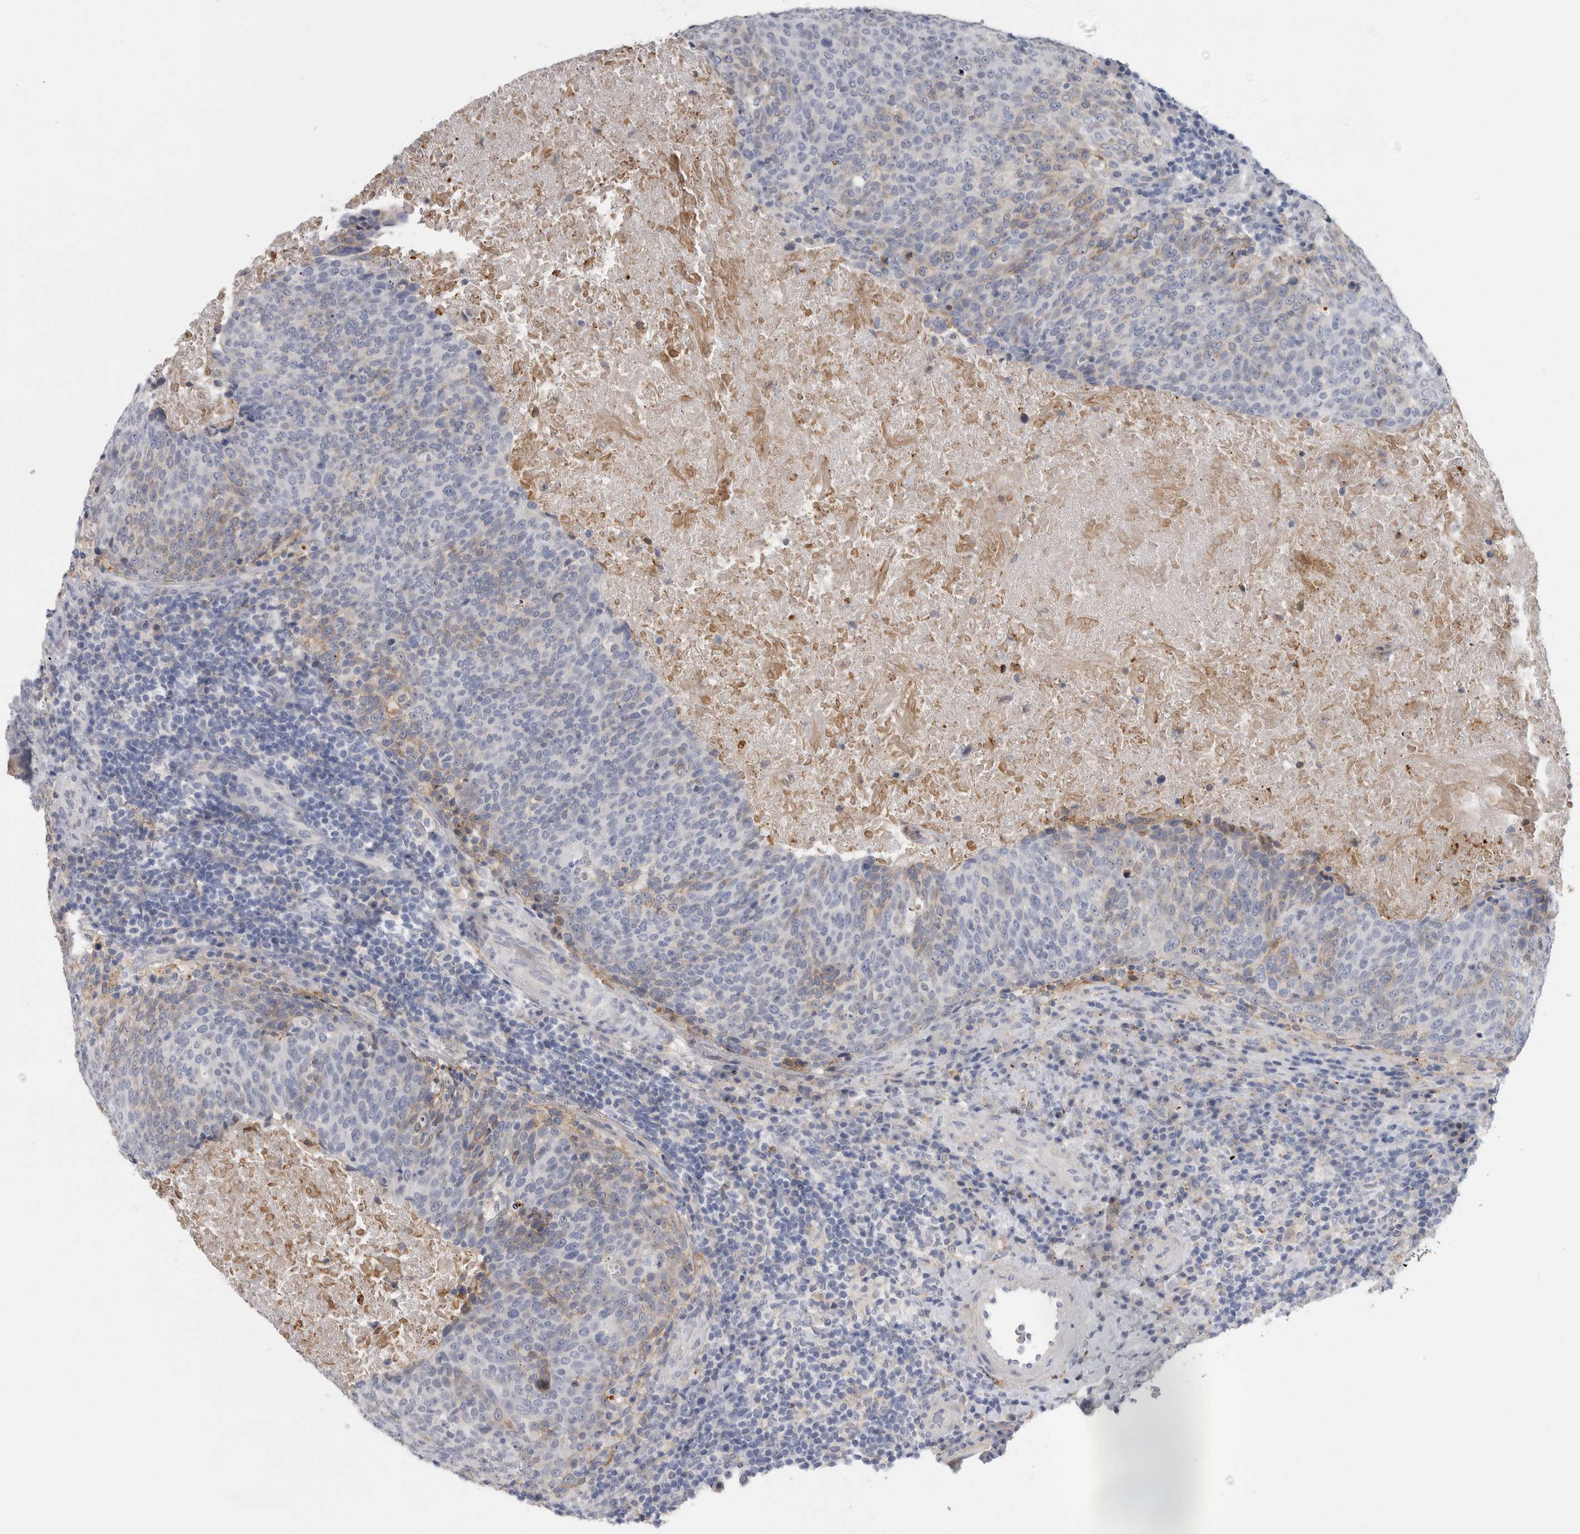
{"staining": {"intensity": "weak", "quantity": "<25%", "location": "cytoplasmic/membranous"}, "tissue": "head and neck cancer", "cell_type": "Tumor cells", "image_type": "cancer", "snomed": [{"axis": "morphology", "description": "Squamous cell carcinoma, NOS"}, {"axis": "morphology", "description": "Squamous cell carcinoma, metastatic, NOS"}, {"axis": "topography", "description": "Lymph node"}, {"axis": "topography", "description": "Head-Neck"}], "caption": "Immunohistochemistry (IHC) of human head and neck metastatic squamous cell carcinoma shows no staining in tumor cells.", "gene": "DNAJC24", "patient": {"sex": "male", "age": 62}}